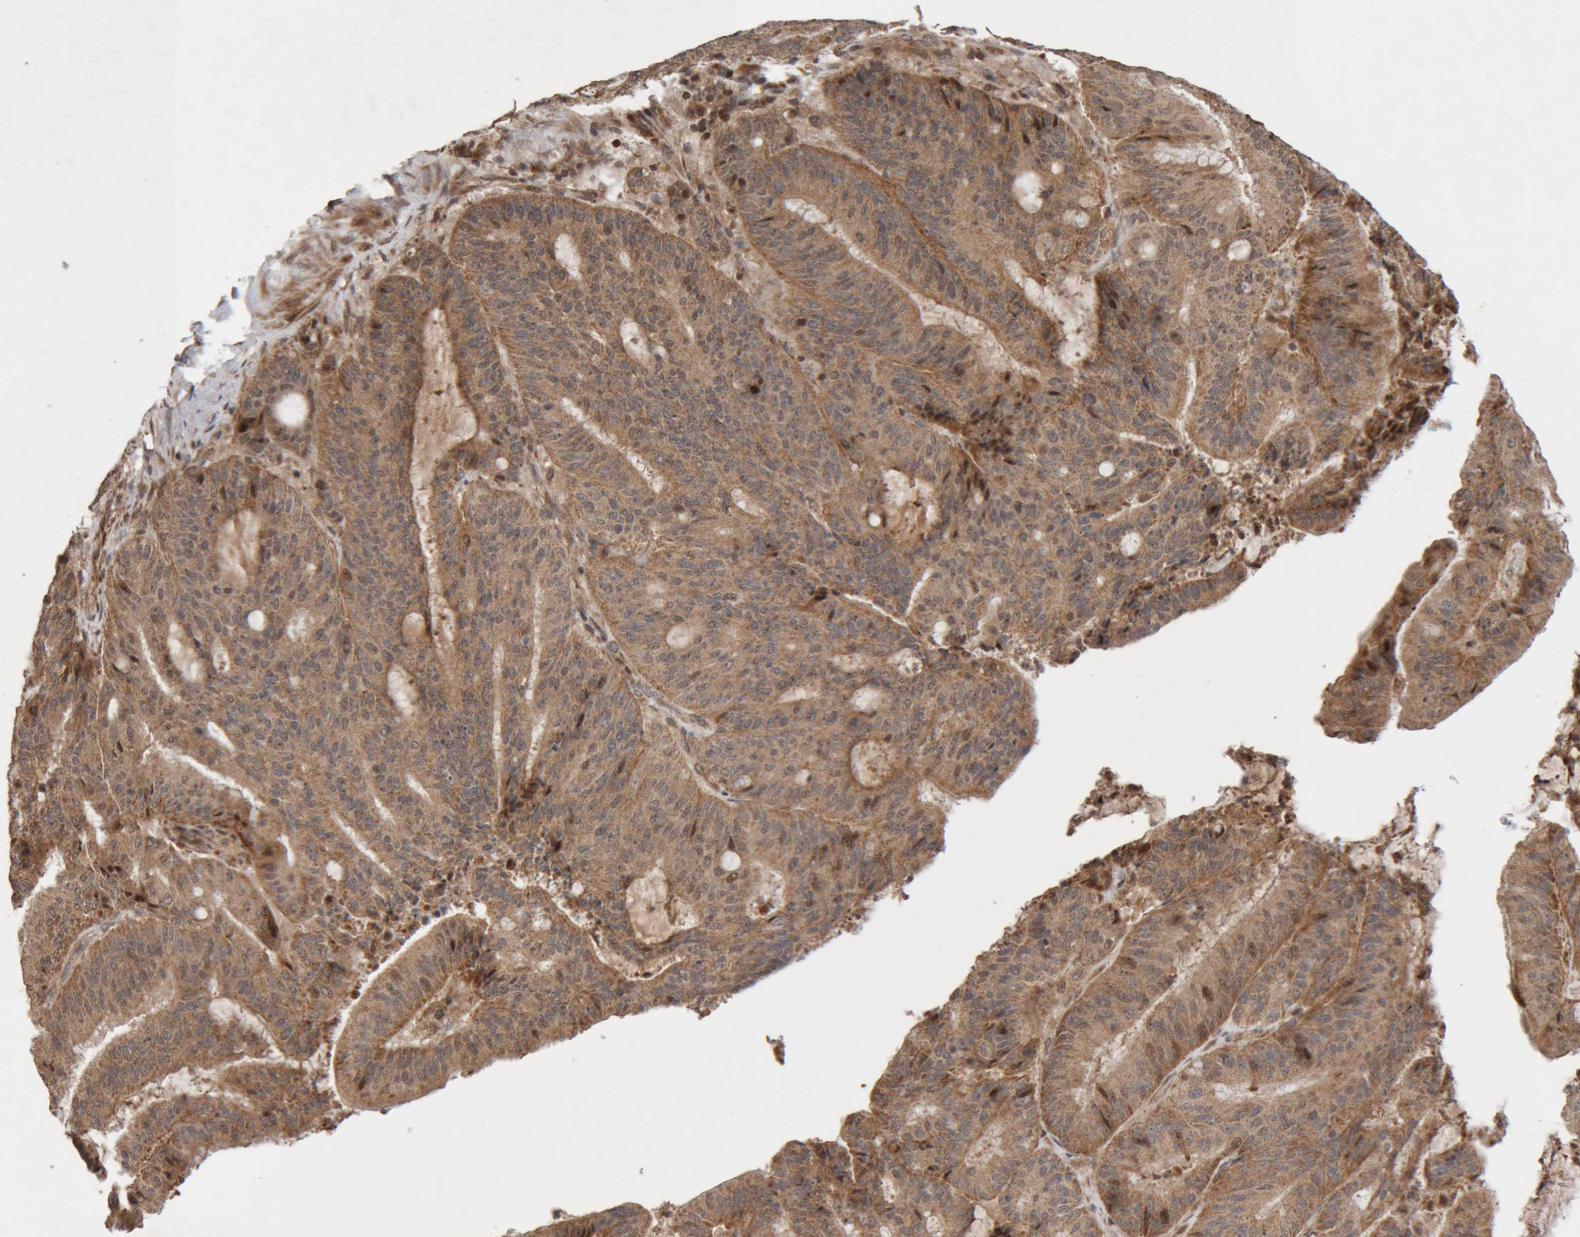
{"staining": {"intensity": "moderate", "quantity": ">75%", "location": "cytoplasmic/membranous"}, "tissue": "liver cancer", "cell_type": "Tumor cells", "image_type": "cancer", "snomed": [{"axis": "morphology", "description": "Normal tissue, NOS"}, {"axis": "morphology", "description": "Cholangiocarcinoma"}, {"axis": "topography", "description": "Liver"}, {"axis": "topography", "description": "Peripheral nerve tissue"}], "caption": "Immunohistochemistry (IHC) micrograph of neoplastic tissue: liver cancer (cholangiocarcinoma) stained using immunohistochemistry shows medium levels of moderate protein expression localized specifically in the cytoplasmic/membranous of tumor cells, appearing as a cytoplasmic/membranous brown color.", "gene": "KIF21B", "patient": {"sex": "female", "age": 73}}